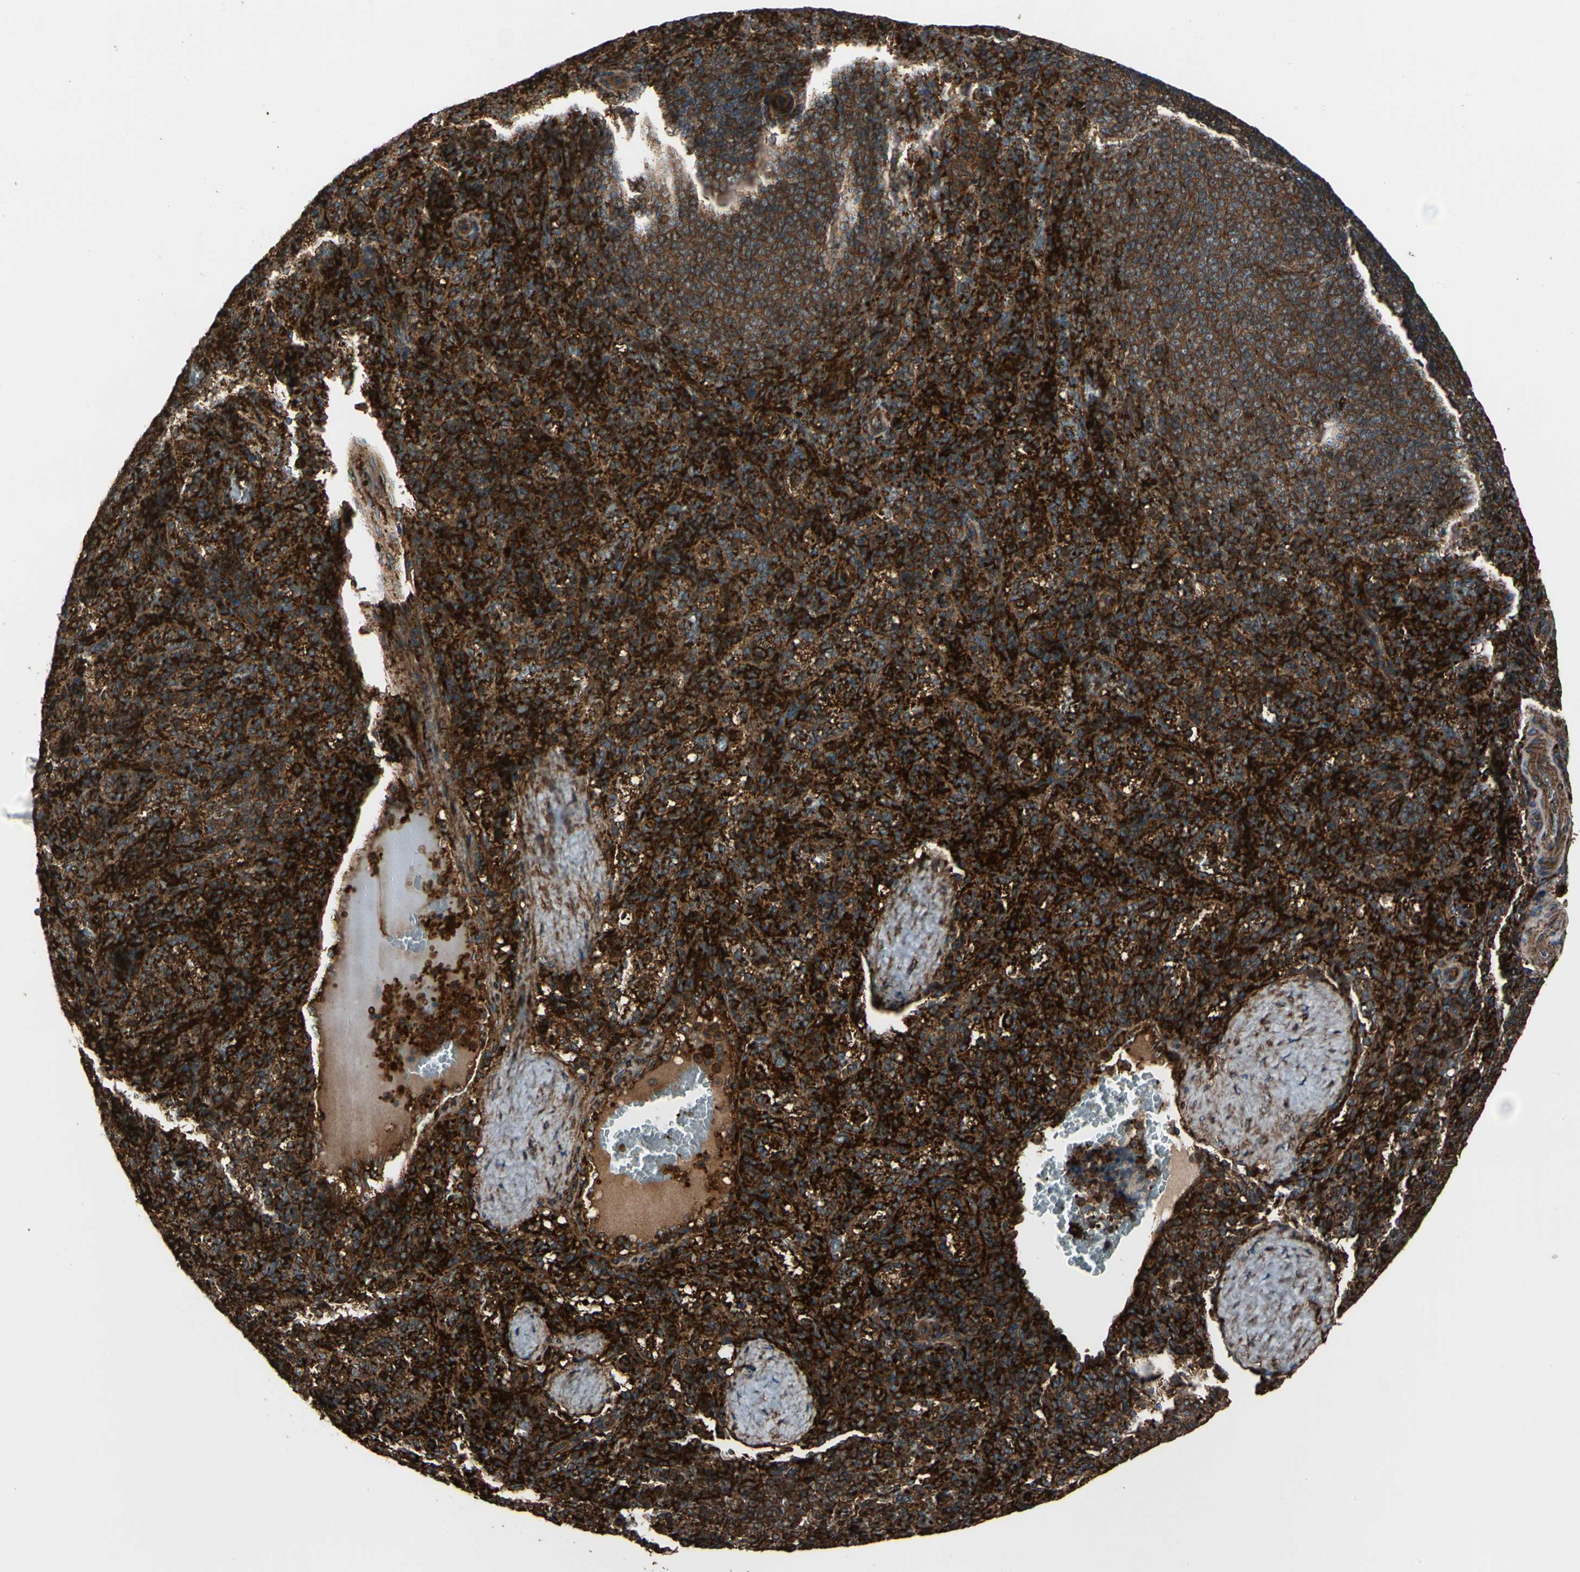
{"staining": {"intensity": "strong", "quantity": ">75%", "location": "cytoplasmic/membranous"}, "tissue": "spleen", "cell_type": "Cells in red pulp", "image_type": "normal", "snomed": [{"axis": "morphology", "description": "Normal tissue, NOS"}, {"axis": "topography", "description": "Spleen"}], "caption": "IHC of normal human spleen demonstrates high levels of strong cytoplasmic/membranous expression in approximately >75% of cells in red pulp.", "gene": "AGBL2", "patient": {"sex": "female", "age": 21}}